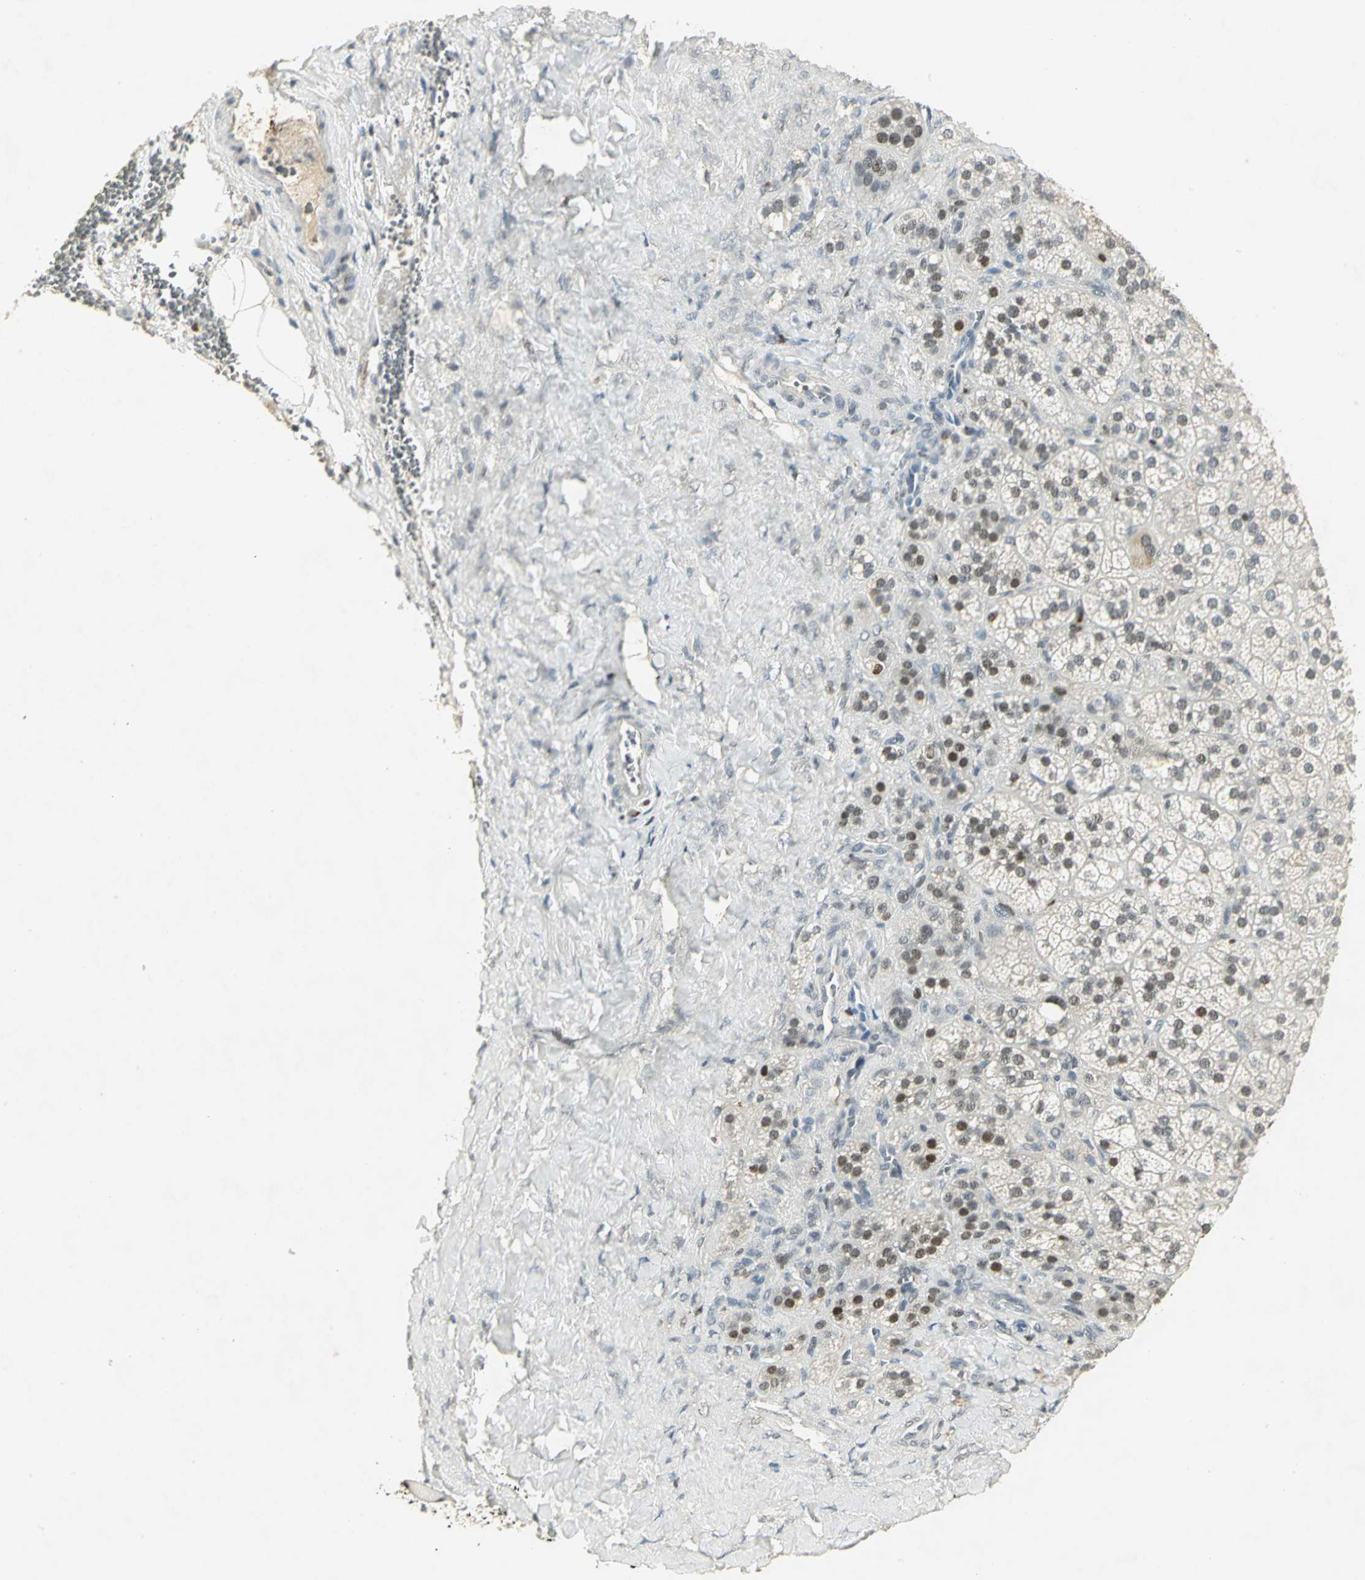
{"staining": {"intensity": "strong", "quantity": "25%-75%", "location": "nuclear"}, "tissue": "adrenal gland", "cell_type": "Glandular cells", "image_type": "normal", "snomed": [{"axis": "morphology", "description": "Normal tissue, NOS"}, {"axis": "topography", "description": "Adrenal gland"}], "caption": "Protein analysis of normal adrenal gland shows strong nuclear staining in approximately 25%-75% of glandular cells.", "gene": "AK6", "patient": {"sex": "female", "age": 71}}